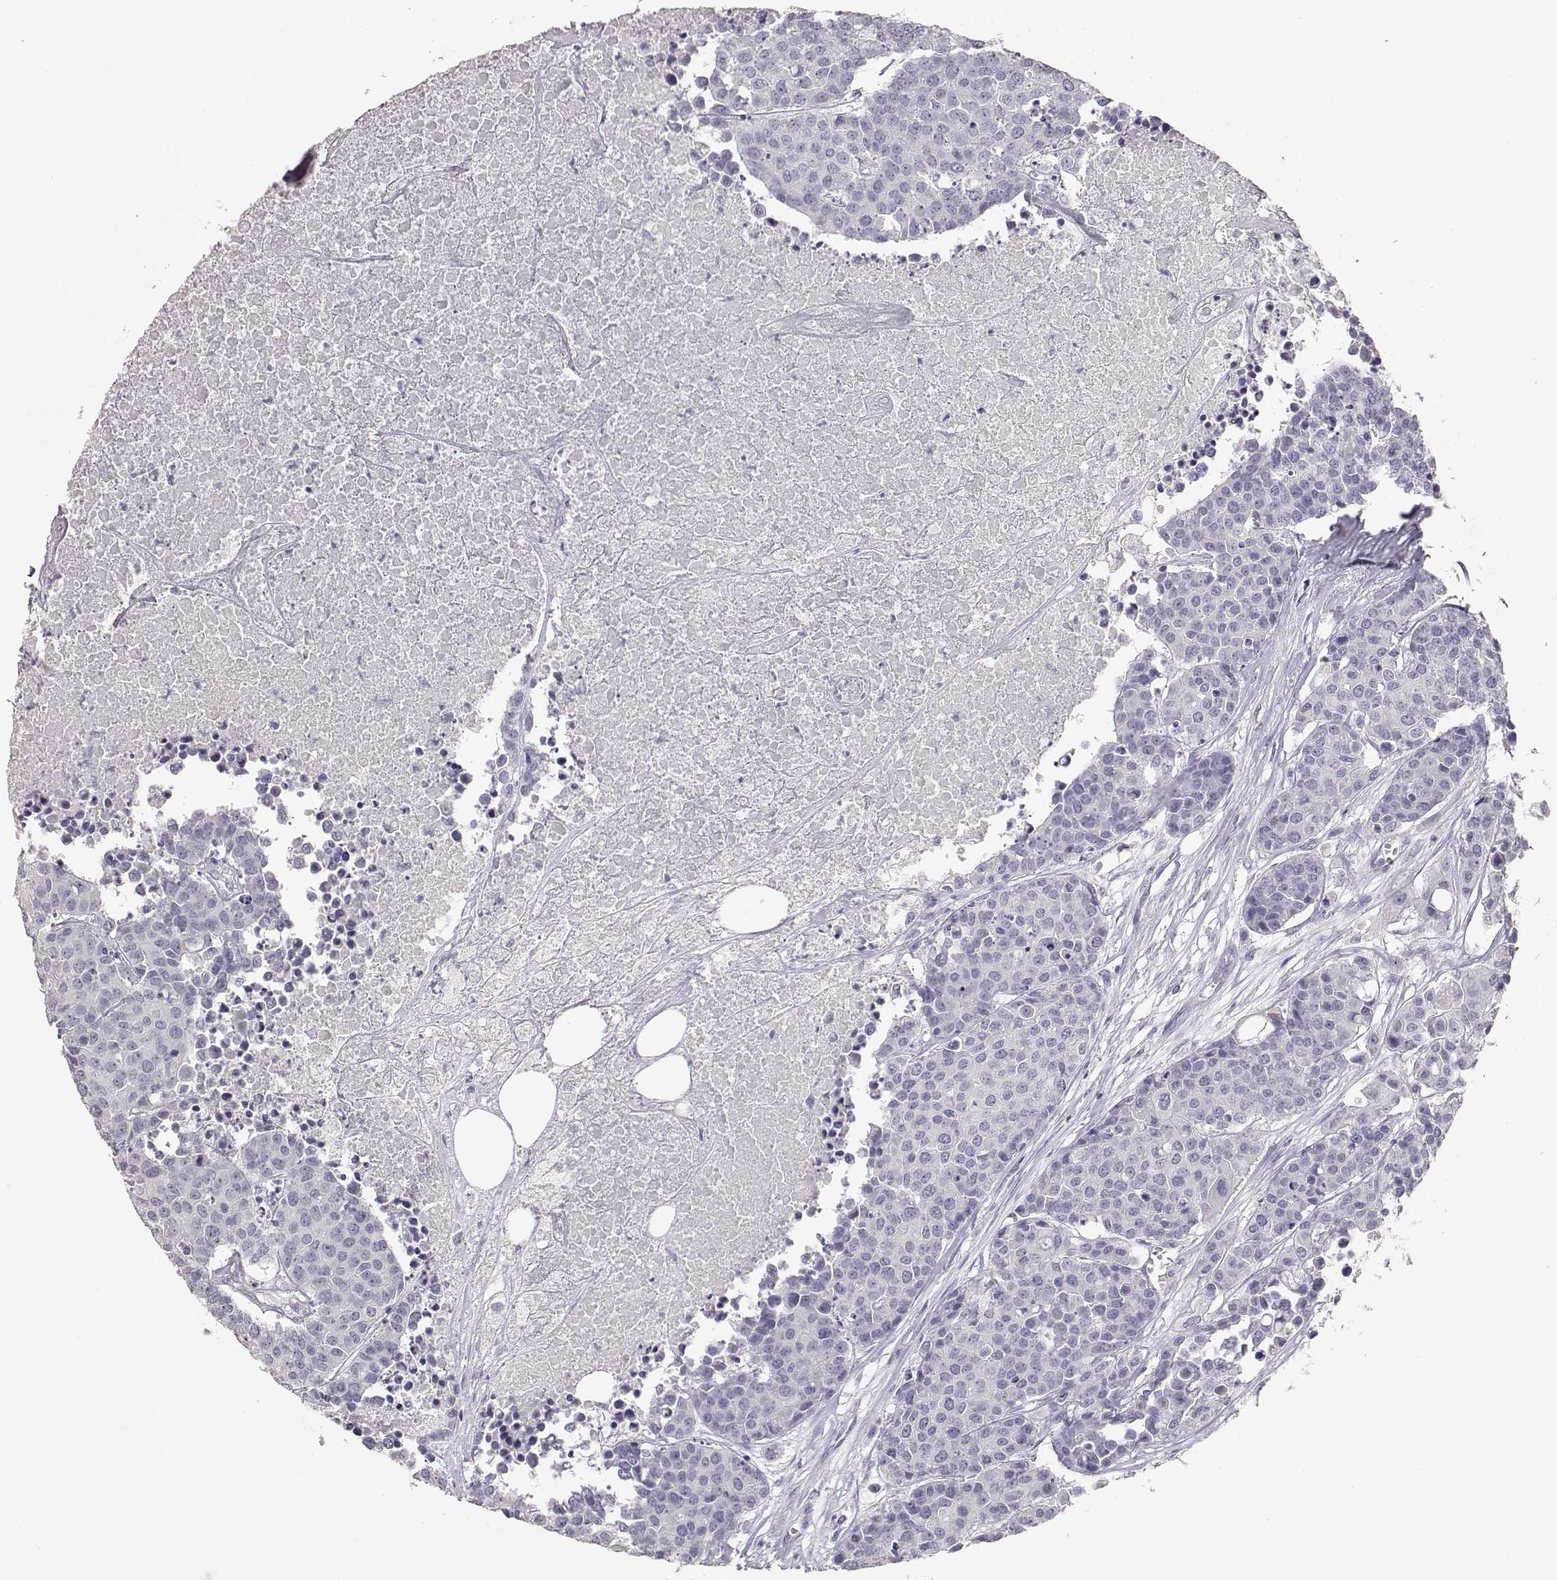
{"staining": {"intensity": "negative", "quantity": "none", "location": "none"}, "tissue": "carcinoid", "cell_type": "Tumor cells", "image_type": "cancer", "snomed": [{"axis": "morphology", "description": "Carcinoid, malignant, NOS"}, {"axis": "topography", "description": "Colon"}], "caption": "Immunohistochemistry of human carcinoid reveals no staining in tumor cells. Nuclei are stained in blue.", "gene": "TKTL1", "patient": {"sex": "male", "age": 81}}